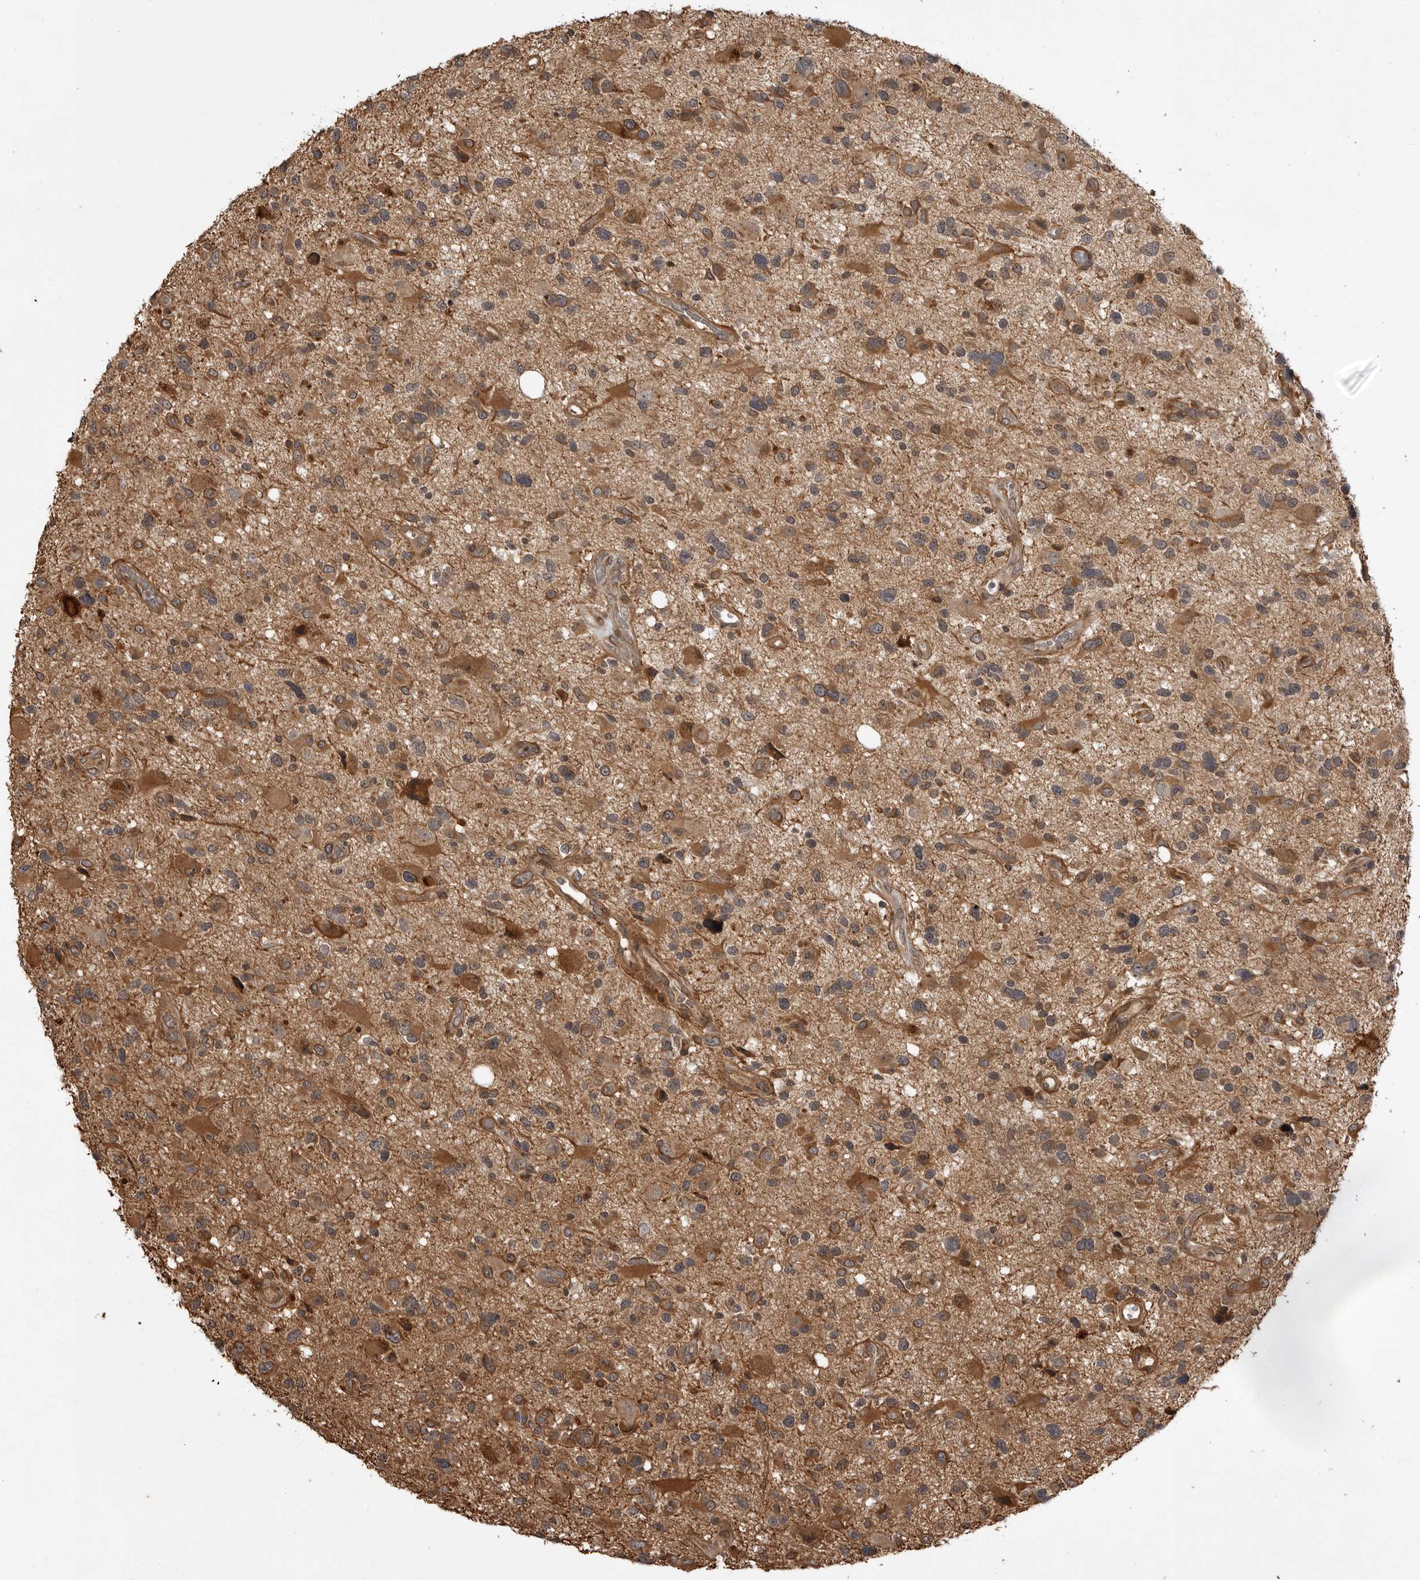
{"staining": {"intensity": "moderate", "quantity": ">75%", "location": "cytoplasmic/membranous"}, "tissue": "glioma", "cell_type": "Tumor cells", "image_type": "cancer", "snomed": [{"axis": "morphology", "description": "Glioma, malignant, High grade"}, {"axis": "topography", "description": "Brain"}], "caption": "Human glioma stained for a protein (brown) shows moderate cytoplasmic/membranous positive staining in about >75% of tumor cells.", "gene": "AKAP7", "patient": {"sex": "male", "age": 33}}